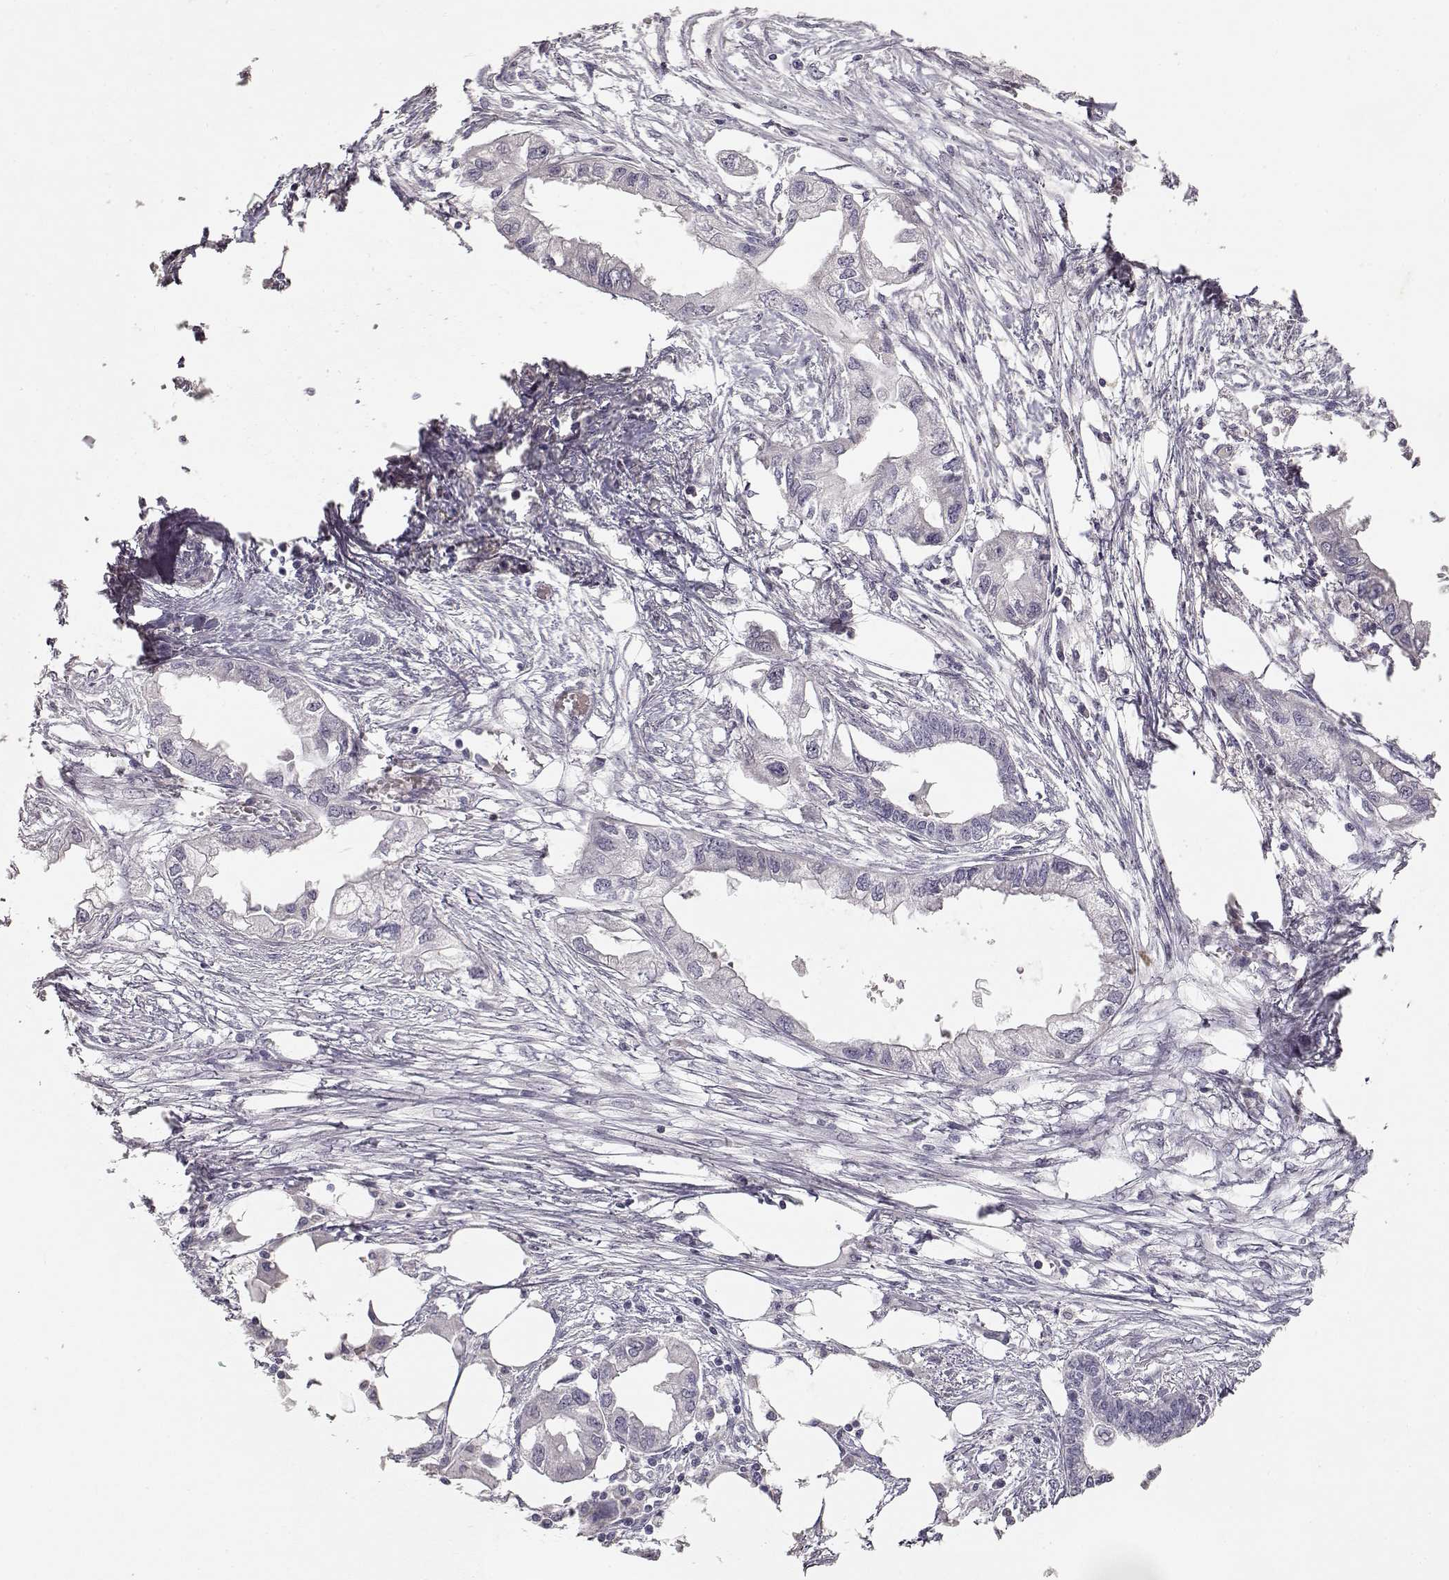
{"staining": {"intensity": "negative", "quantity": "none", "location": "none"}, "tissue": "endometrial cancer", "cell_type": "Tumor cells", "image_type": "cancer", "snomed": [{"axis": "morphology", "description": "Adenocarcinoma, NOS"}, {"axis": "morphology", "description": "Adenocarcinoma, metastatic, NOS"}, {"axis": "topography", "description": "Adipose tissue"}, {"axis": "topography", "description": "Endometrium"}], "caption": "This is a photomicrograph of immunohistochemistry staining of endometrial adenocarcinoma, which shows no staining in tumor cells.", "gene": "TPH2", "patient": {"sex": "female", "age": 67}}